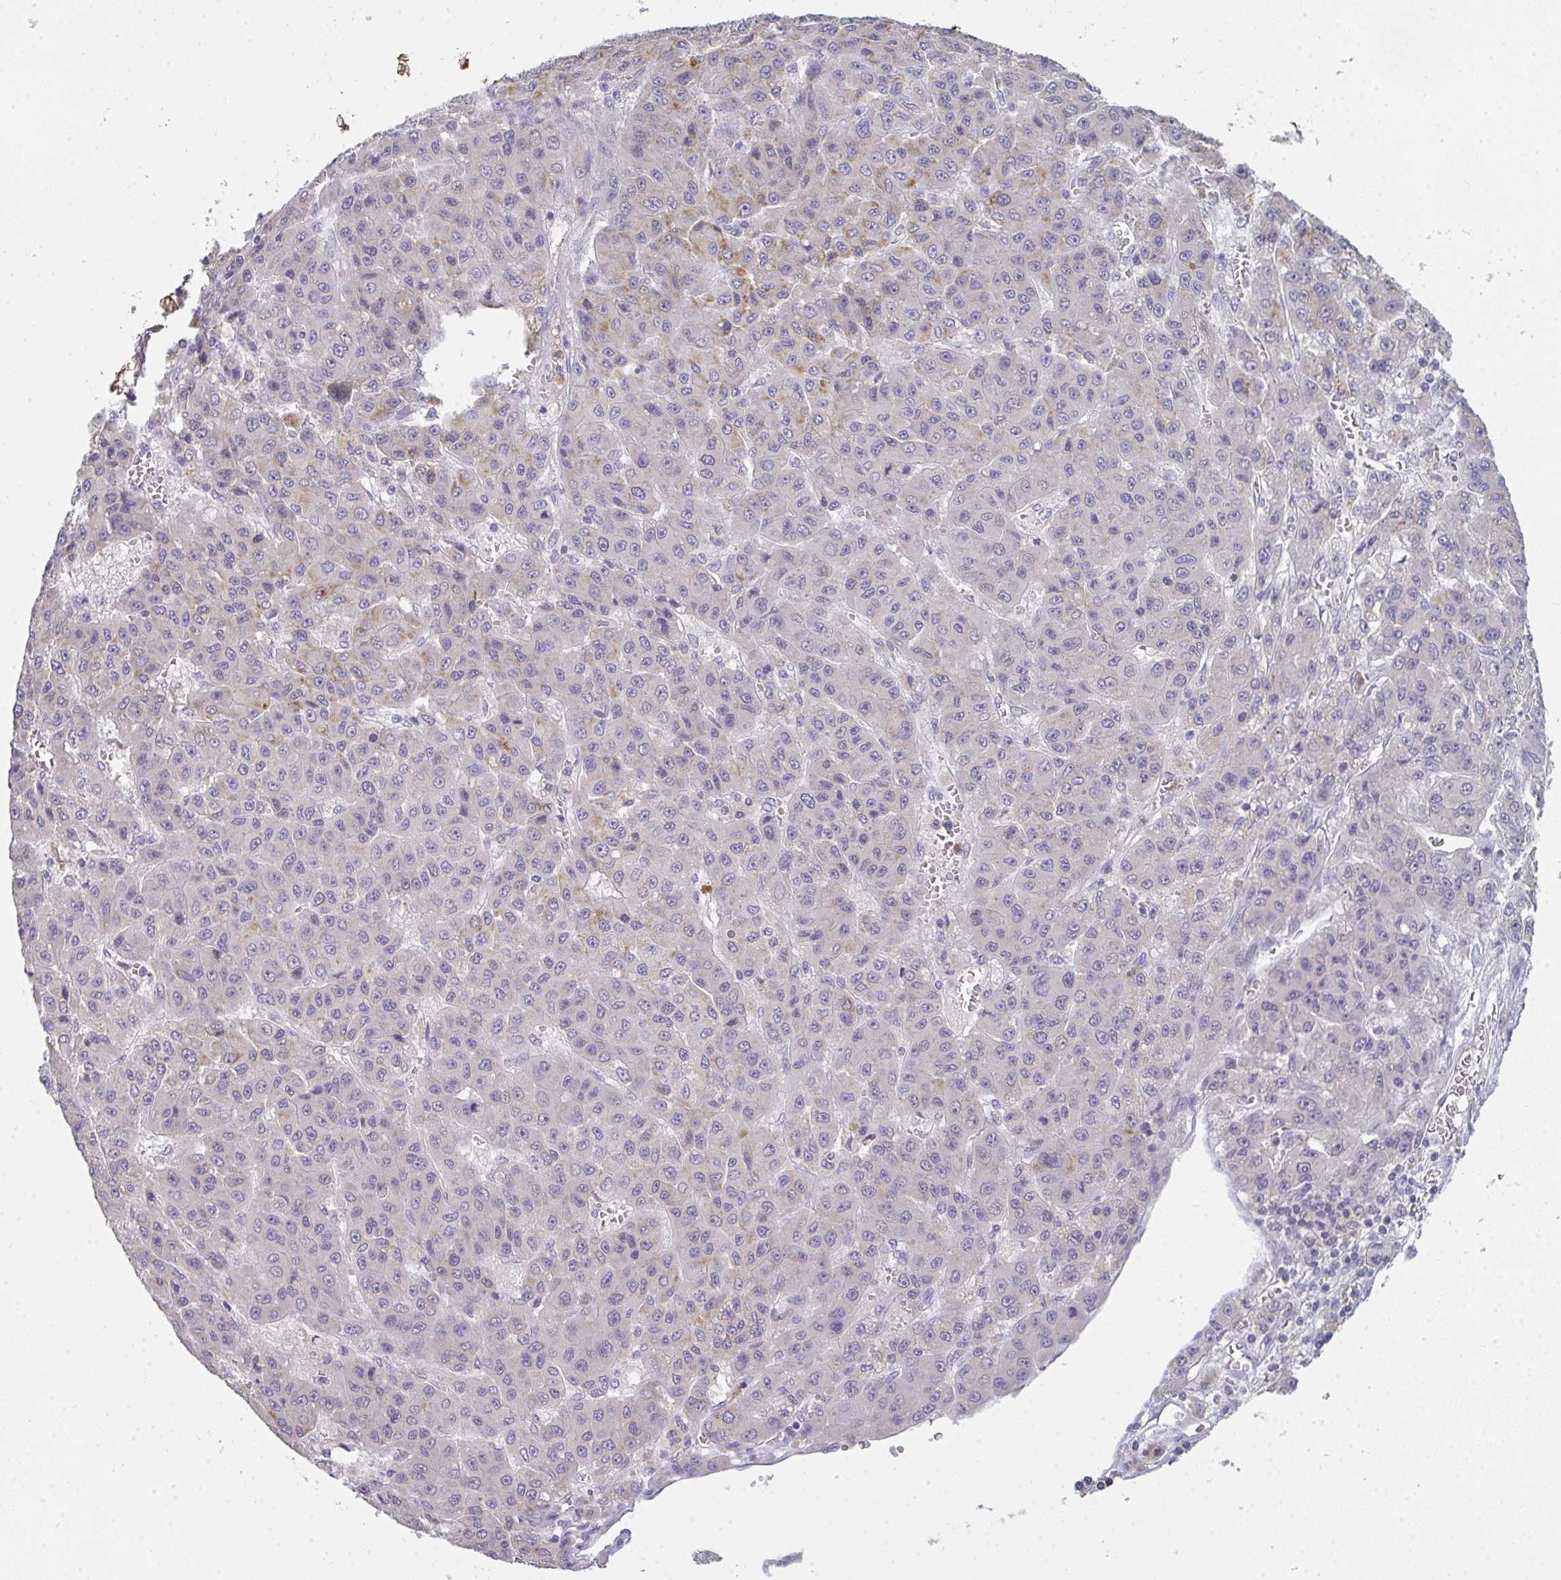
{"staining": {"intensity": "moderate", "quantity": "<25%", "location": "cytoplasmic/membranous"}, "tissue": "liver cancer", "cell_type": "Tumor cells", "image_type": "cancer", "snomed": [{"axis": "morphology", "description": "Carcinoma, Hepatocellular, NOS"}, {"axis": "topography", "description": "Liver"}], "caption": "Human liver hepatocellular carcinoma stained with a protein marker displays moderate staining in tumor cells.", "gene": "RIOK1", "patient": {"sex": "male", "age": 70}}